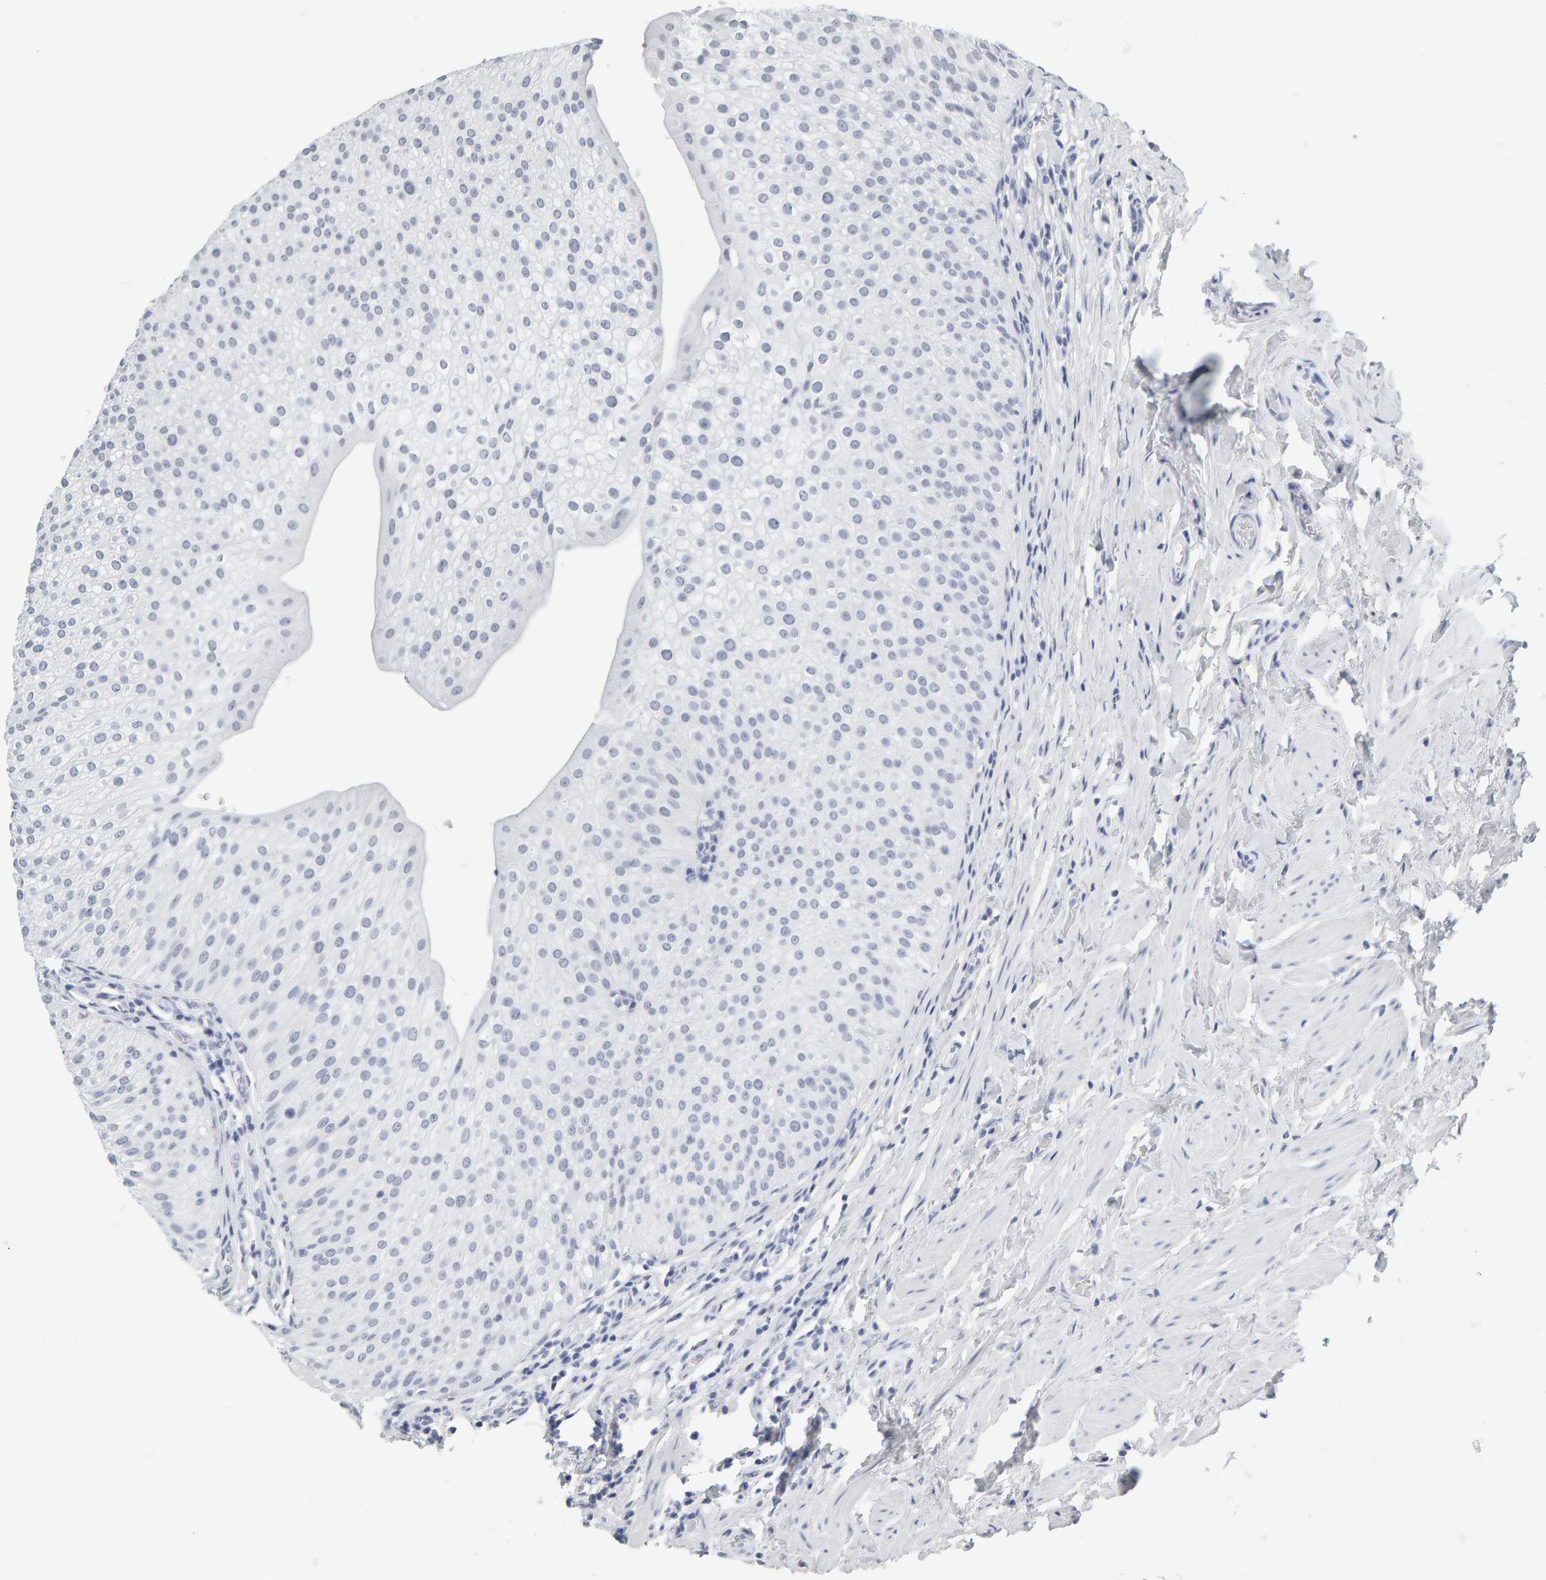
{"staining": {"intensity": "negative", "quantity": "none", "location": "none"}, "tissue": "urothelial cancer", "cell_type": "Tumor cells", "image_type": "cancer", "snomed": [{"axis": "morphology", "description": "Normal tissue, NOS"}, {"axis": "morphology", "description": "Urothelial carcinoma, Low grade"}, {"axis": "topography", "description": "Smooth muscle"}, {"axis": "topography", "description": "Urinary bladder"}], "caption": "Tumor cells are negative for brown protein staining in urothelial cancer.", "gene": "SPACA3", "patient": {"sex": "male", "age": 60}}